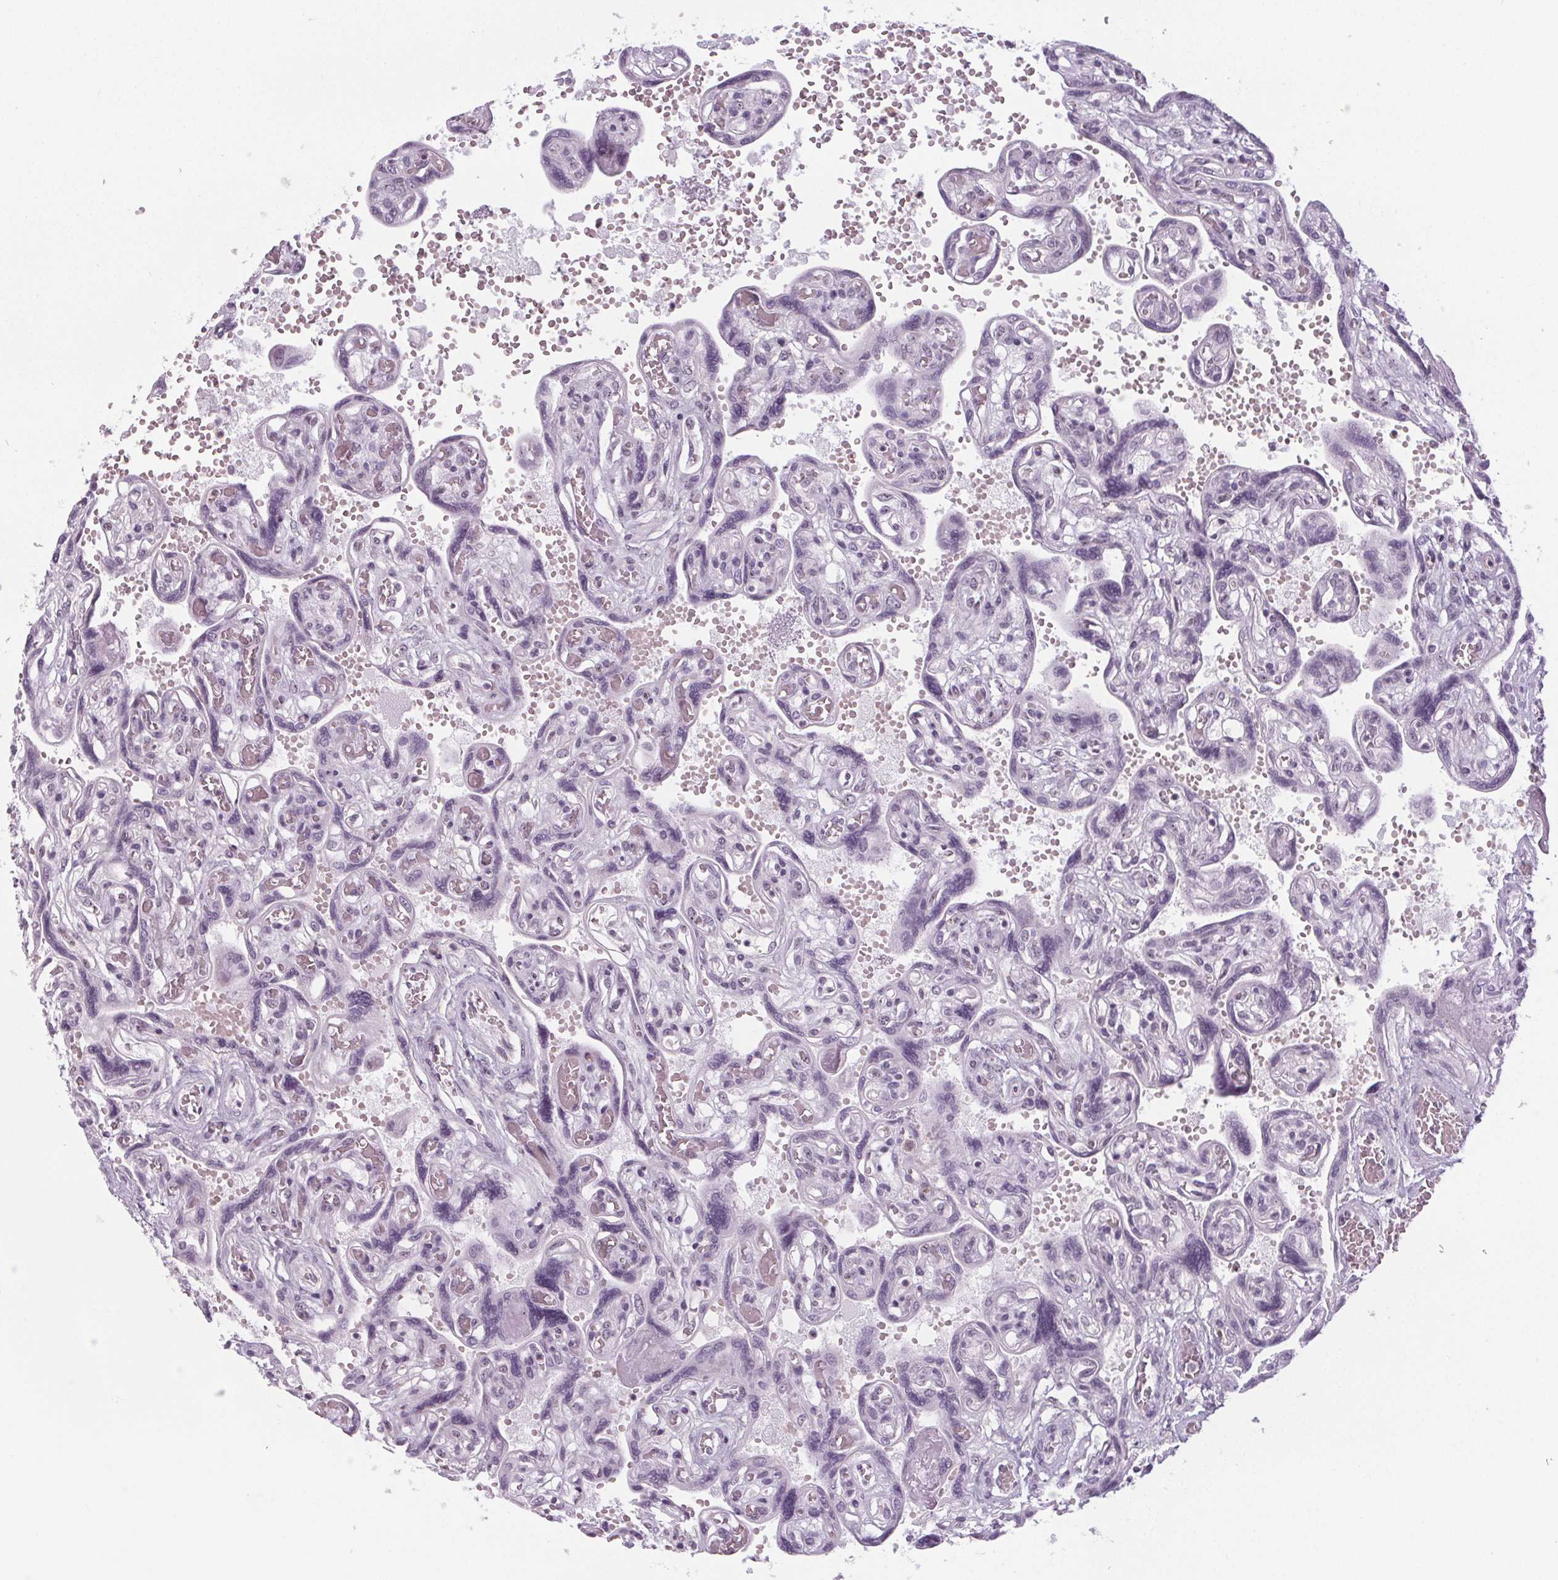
{"staining": {"intensity": "weak", "quantity": "<25%", "location": "nuclear"}, "tissue": "placenta", "cell_type": "Decidual cells", "image_type": "normal", "snomed": [{"axis": "morphology", "description": "Normal tissue, NOS"}, {"axis": "topography", "description": "Placenta"}], "caption": "The micrograph demonstrates no significant positivity in decidual cells of placenta.", "gene": "NOLC1", "patient": {"sex": "female", "age": 32}}